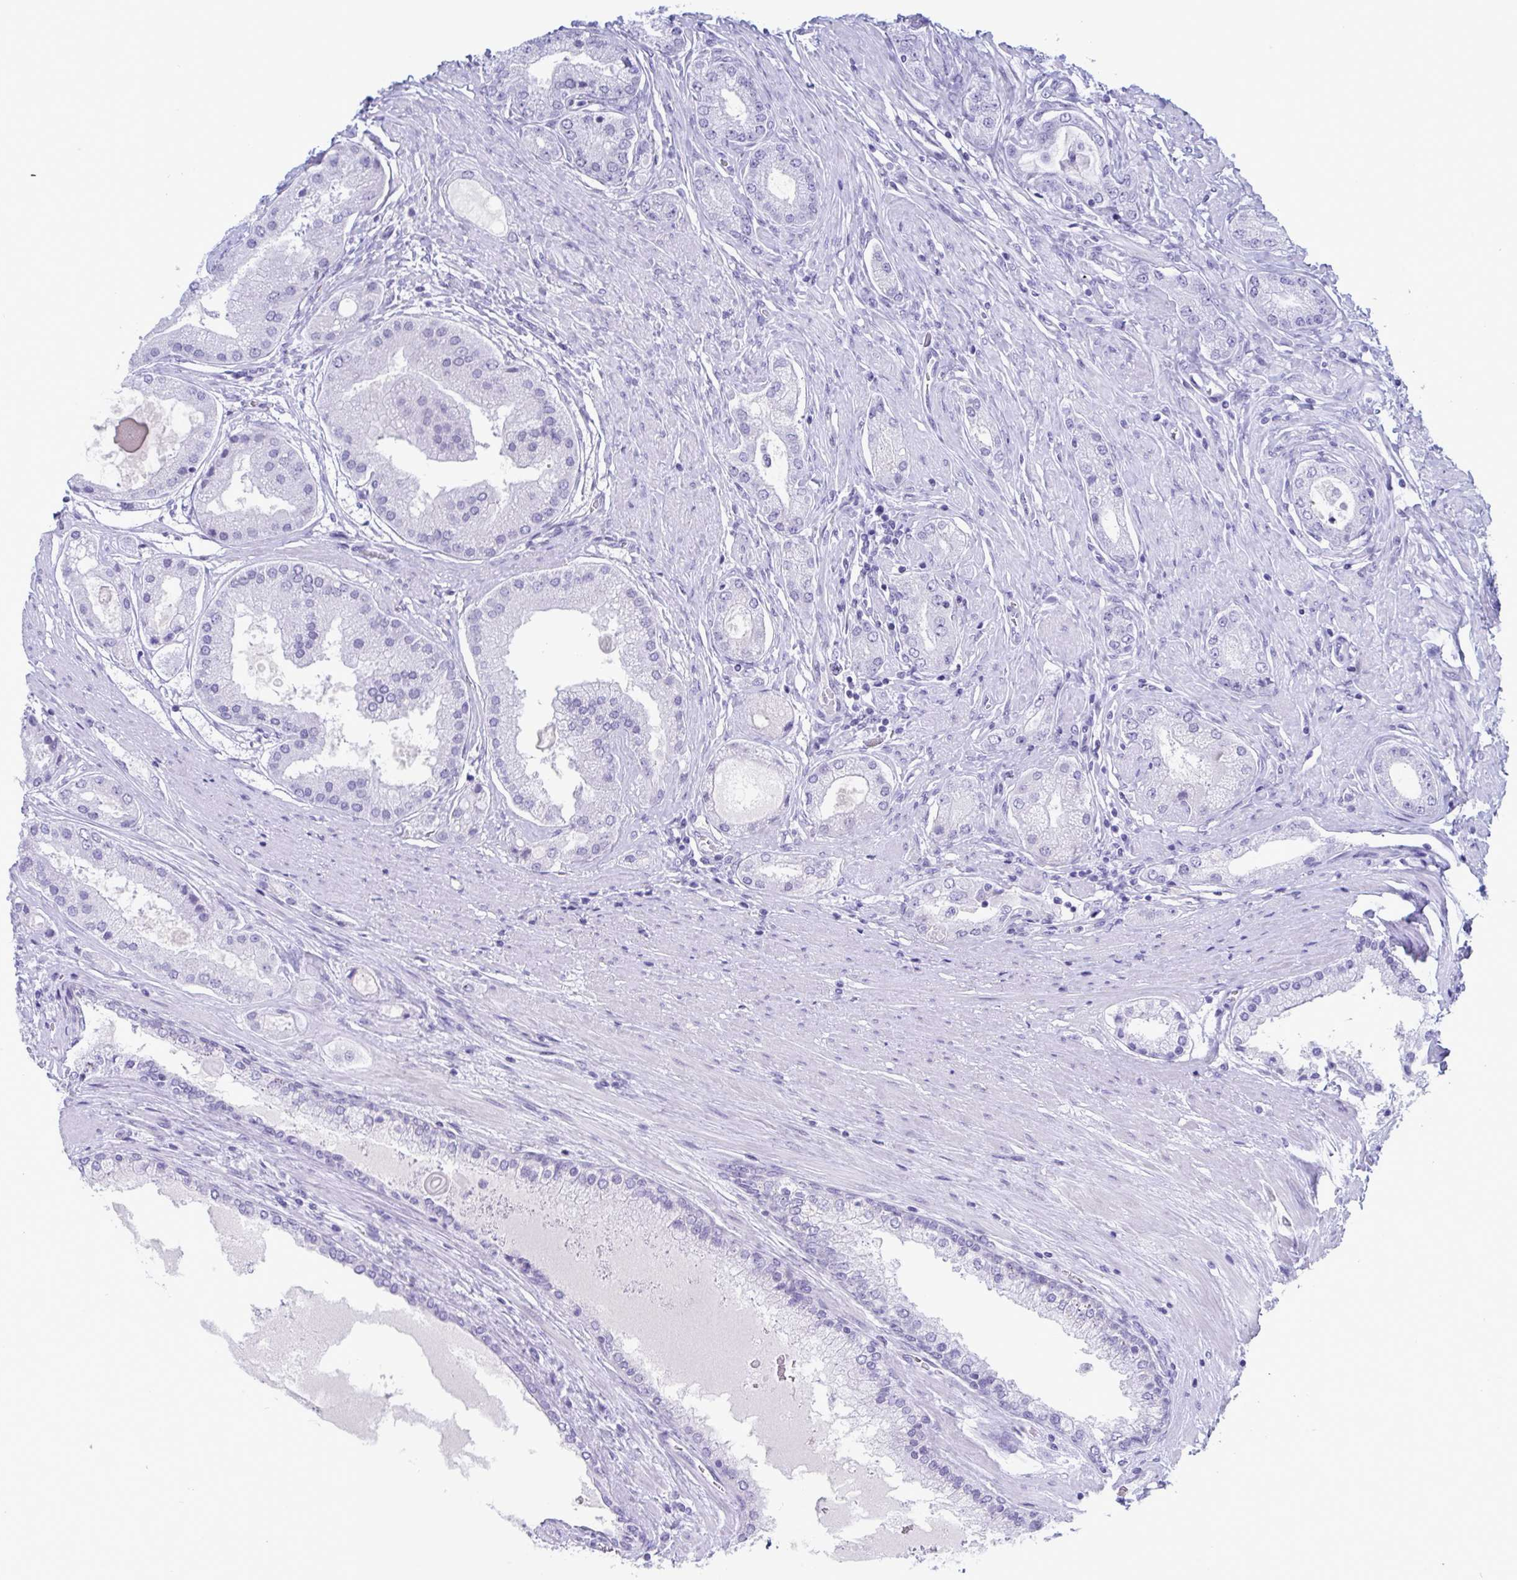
{"staining": {"intensity": "negative", "quantity": "none", "location": "none"}, "tissue": "prostate cancer", "cell_type": "Tumor cells", "image_type": "cancer", "snomed": [{"axis": "morphology", "description": "Adenocarcinoma, High grade"}, {"axis": "topography", "description": "Prostate"}], "caption": "Protein analysis of prostate cancer displays no significant positivity in tumor cells.", "gene": "CDX4", "patient": {"sex": "male", "age": 67}}